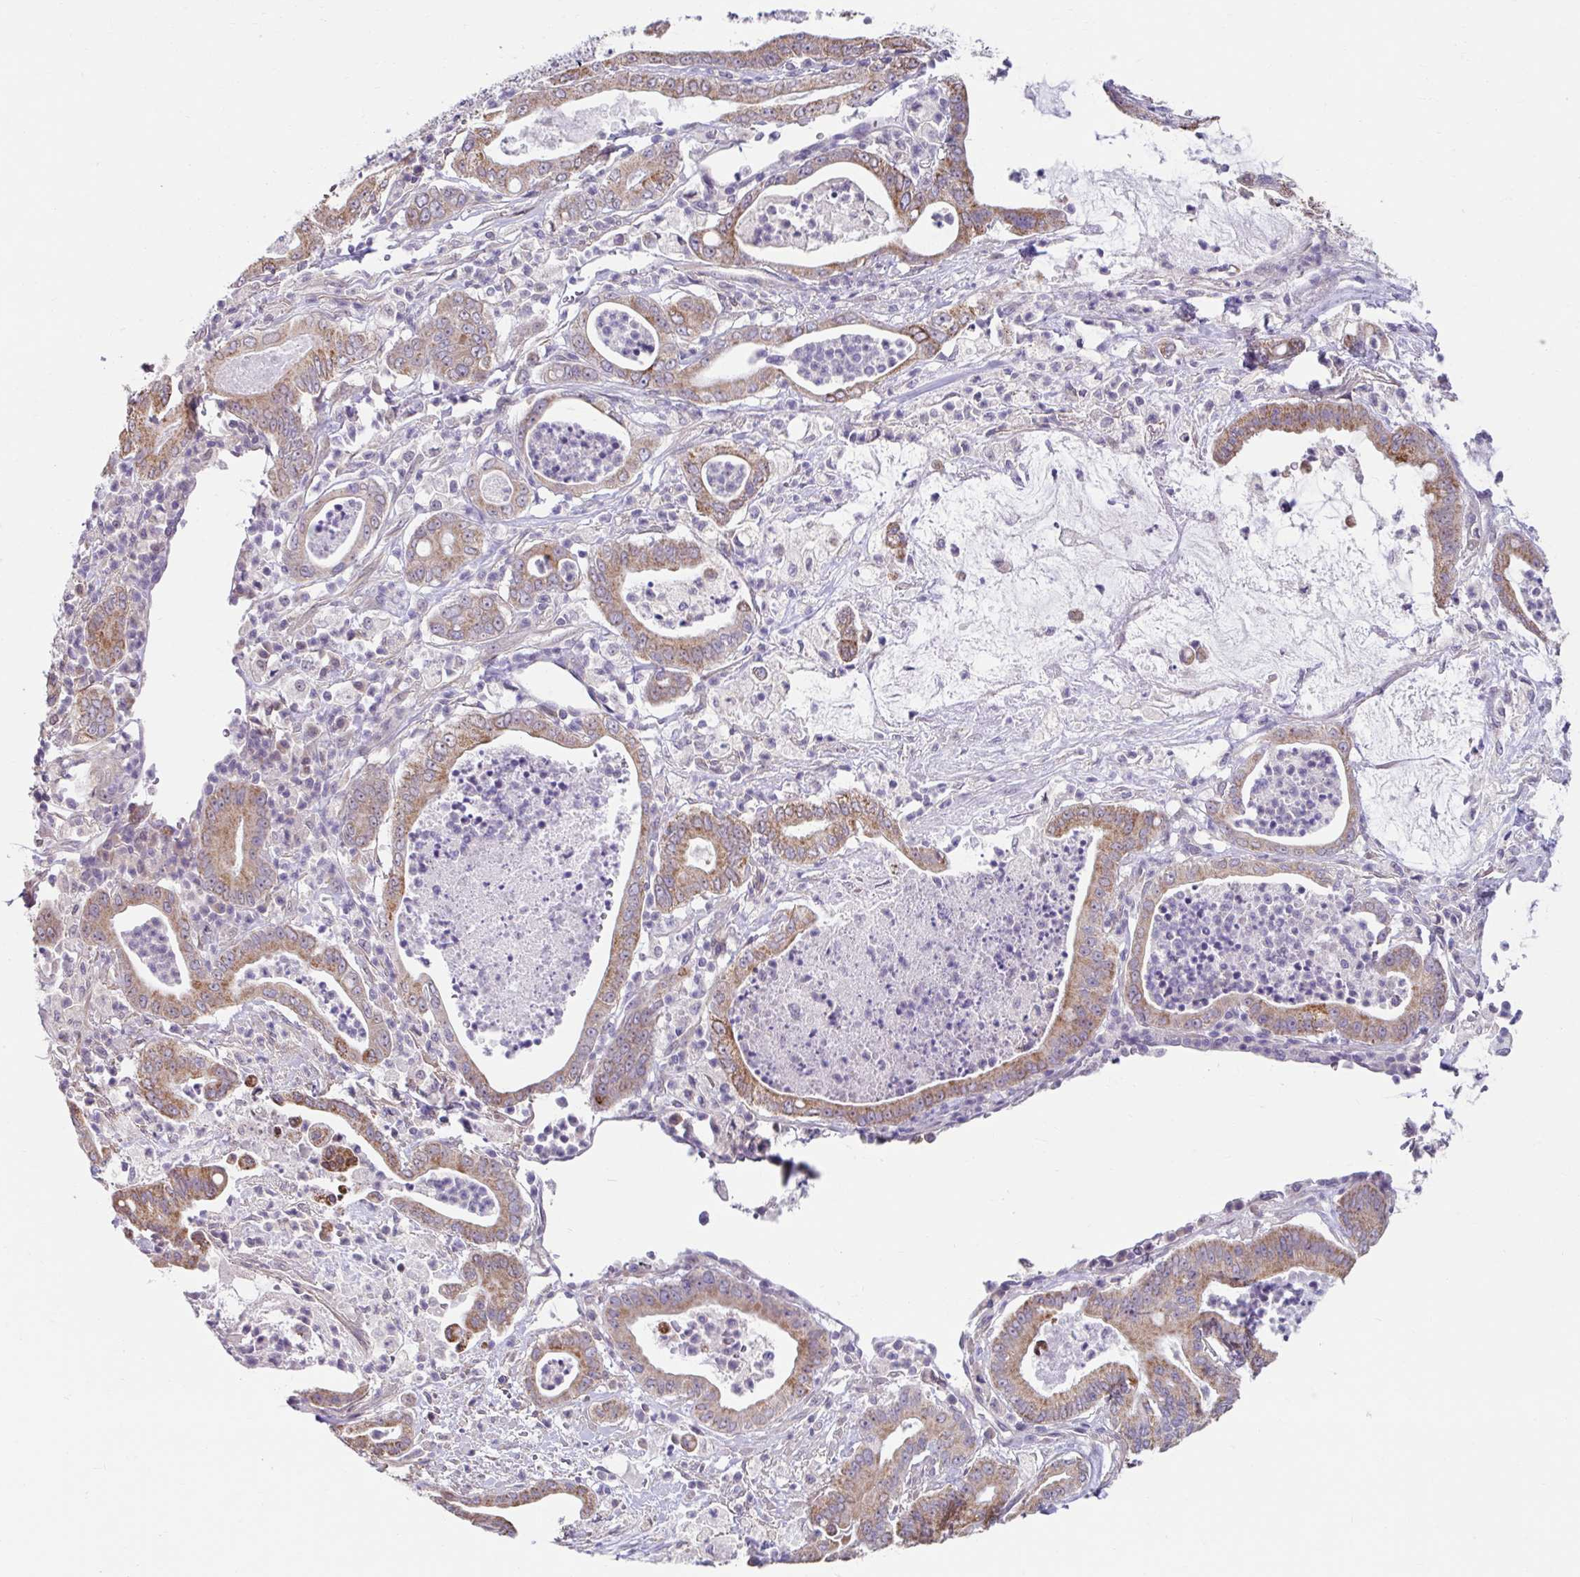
{"staining": {"intensity": "moderate", "quantity": ">75%", "location": "cytoplasmic/membranous"}, "tissue": "pancreatic cancer", "cell_type": "Tumor cells", "image_type": "cancer", "snomed": [{"axis": "morphology", "description": "Adenocarcinoma, NOS"}, {"axis": "topography", "description": "Pancreas"}], "caption": "Immunohistochemistry (IHC) of human adenocarcinoma (pancreatic) demonstrates medium levels of moderate cytoplasmic/membranous expression in approximately >75% of tumor cells.", "gene": "NT5C1B", "patient": {"sex": "male", "age": 71}}